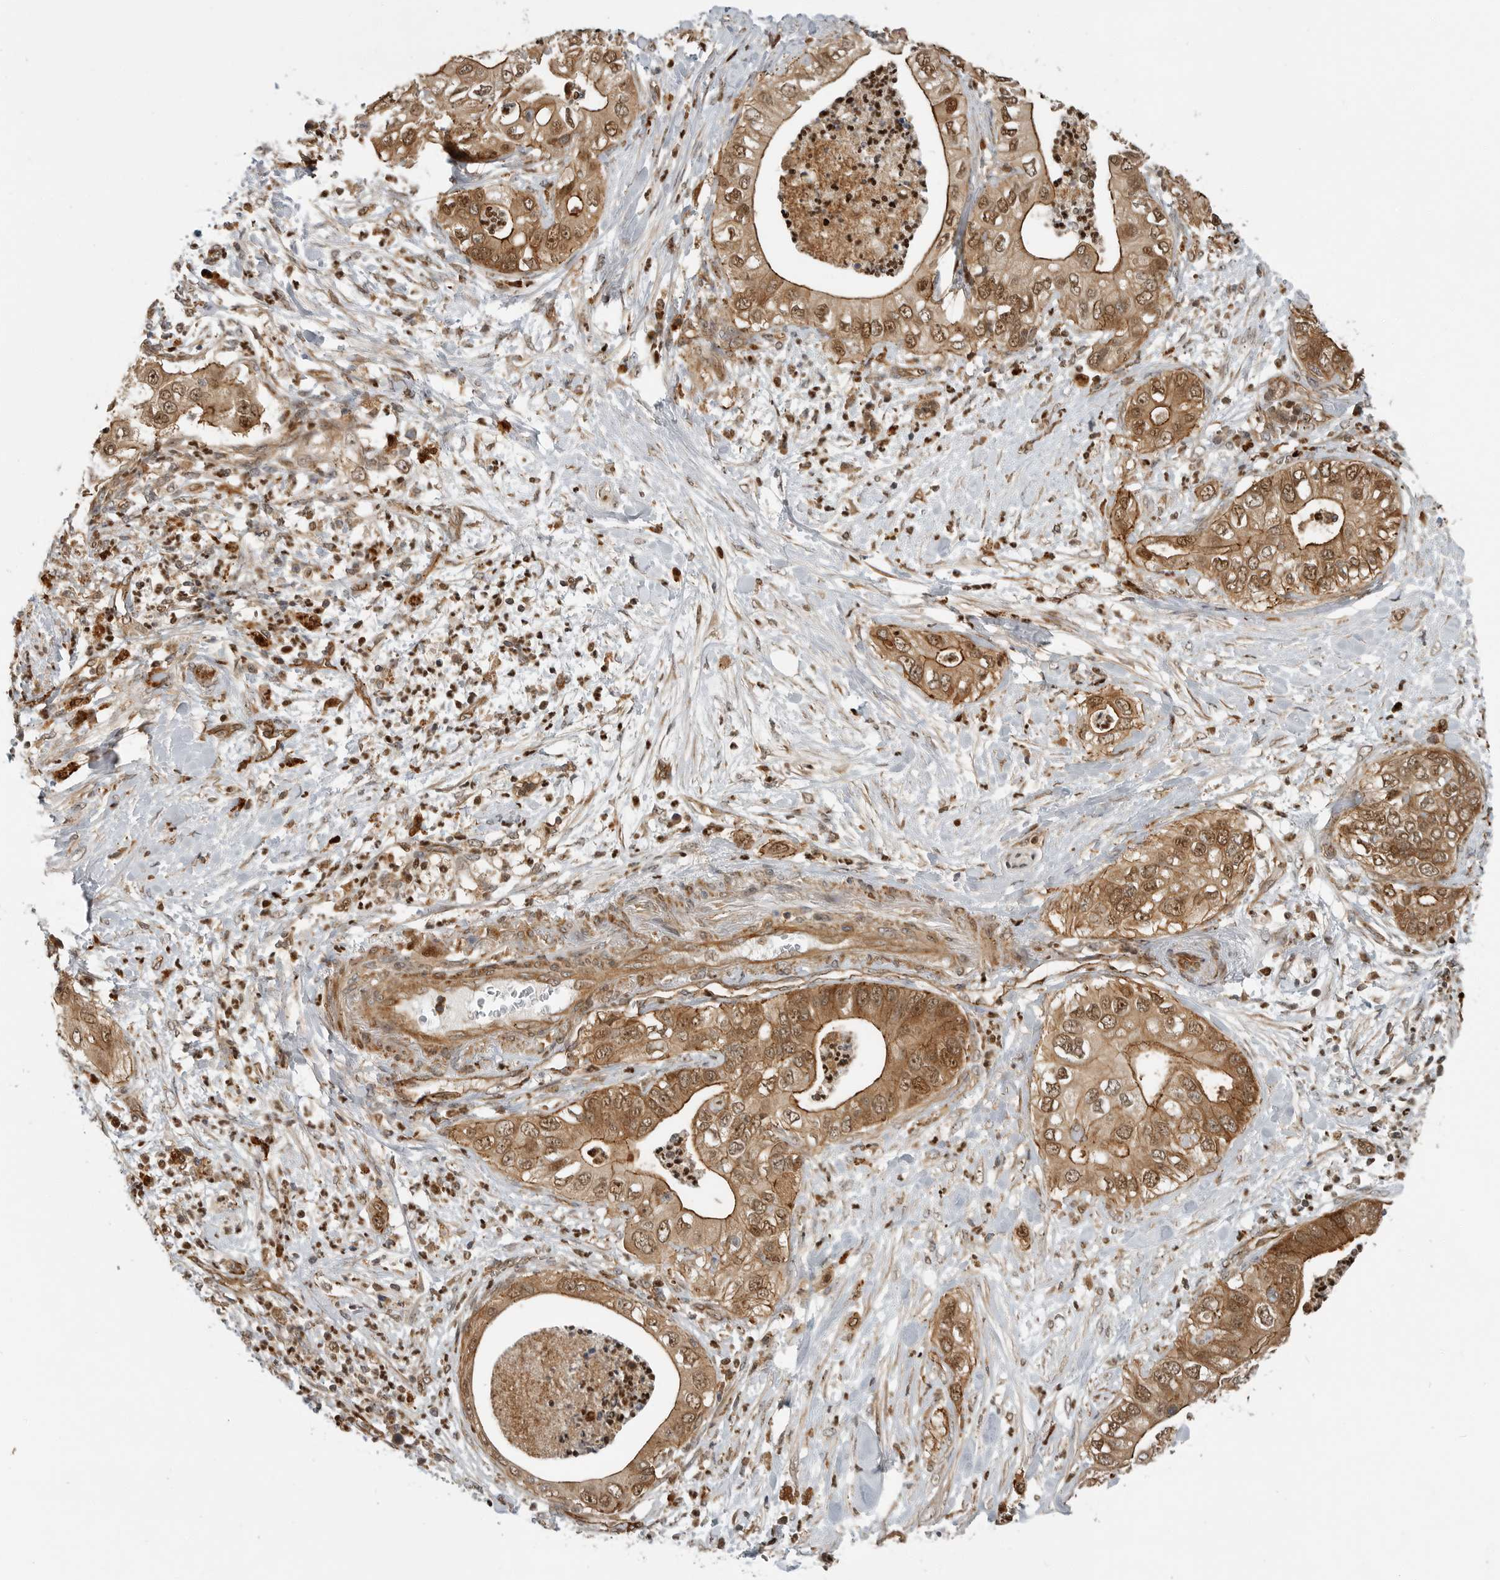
{"staining": {"intensity": "moderate", "quantity": ">75%", "location": "cytoplasmic/membranous,nuclear"}, "tissue": "pancreatic cancer", "cell_type": "Tumor cells", "image_type": "cancer", "snomed": [{"axis": "morphology", "description": "Adenocarcinoma, NOS"}, {"axis": "topography", "description": "Pancreas"}], "caption": "This is a photomicrograph of immunohistochemistry (IHC) staining of pancreatic adenocarcinoma, which shows moderate positivity in the cytoplasmic/membranous and nuclear of tumor cells.", "gene": "STRAP", "patient": {"sex": "female", "age": 78}}